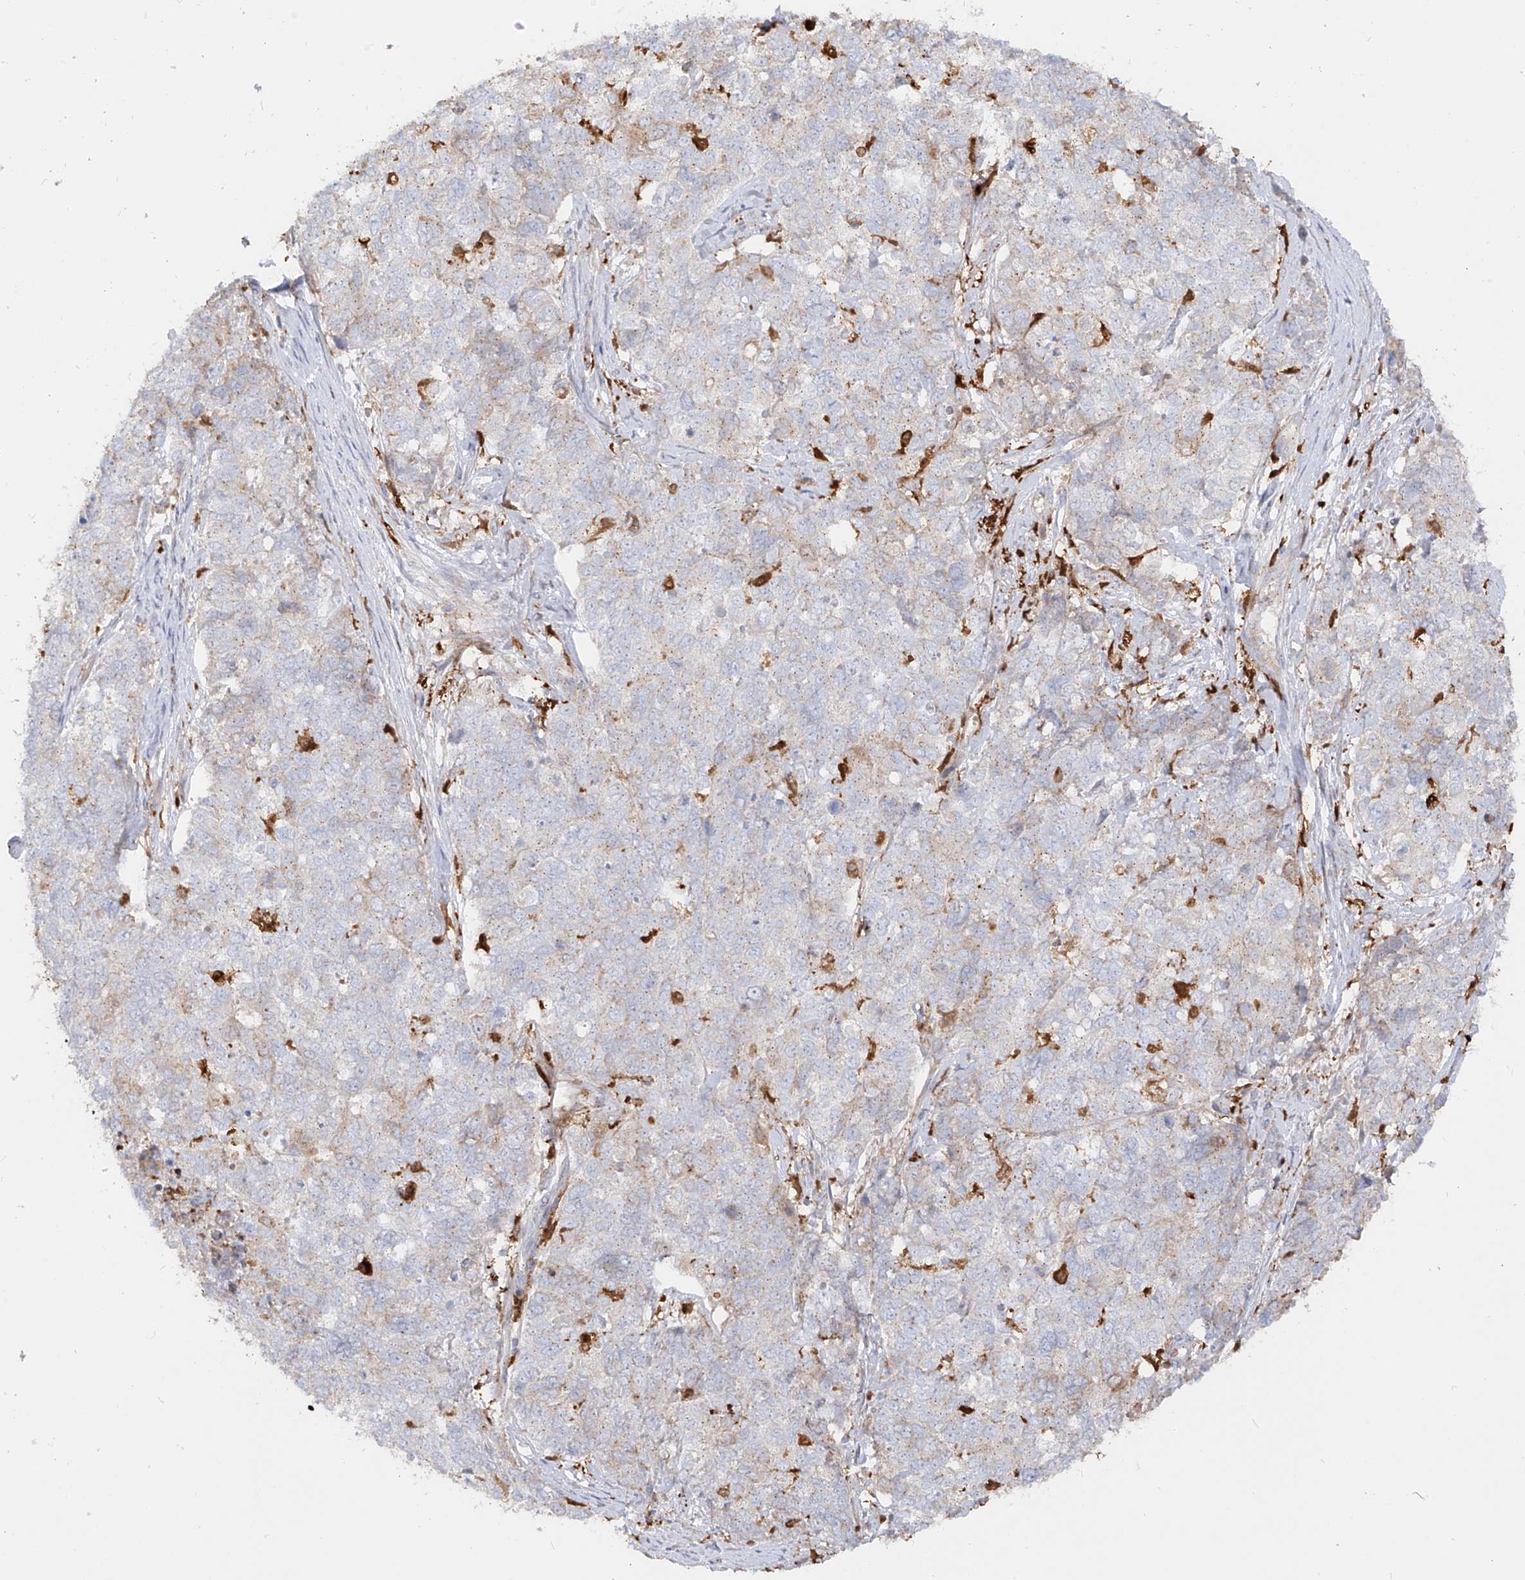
{"staining": {"intensity": "weak", "quantity": "<25%", "location": "cytoplasmic/membranous"}, "tissue": "cervical cancer", "cell_type": "Tumor cells", "image_type": "cancer", "snomed": [{"axis": "morphology", "description": "Squamous cell carcinoma, NOS"}, {"axis": "topography", "description": "Cervix"}], "caption": "Immunohistochemical staining of squamous cell carcinoma (cervical) exhibits no significant staining in tumor cells.", "gene": "KYNU", "patient": {"sex": "female", "age": 63}}